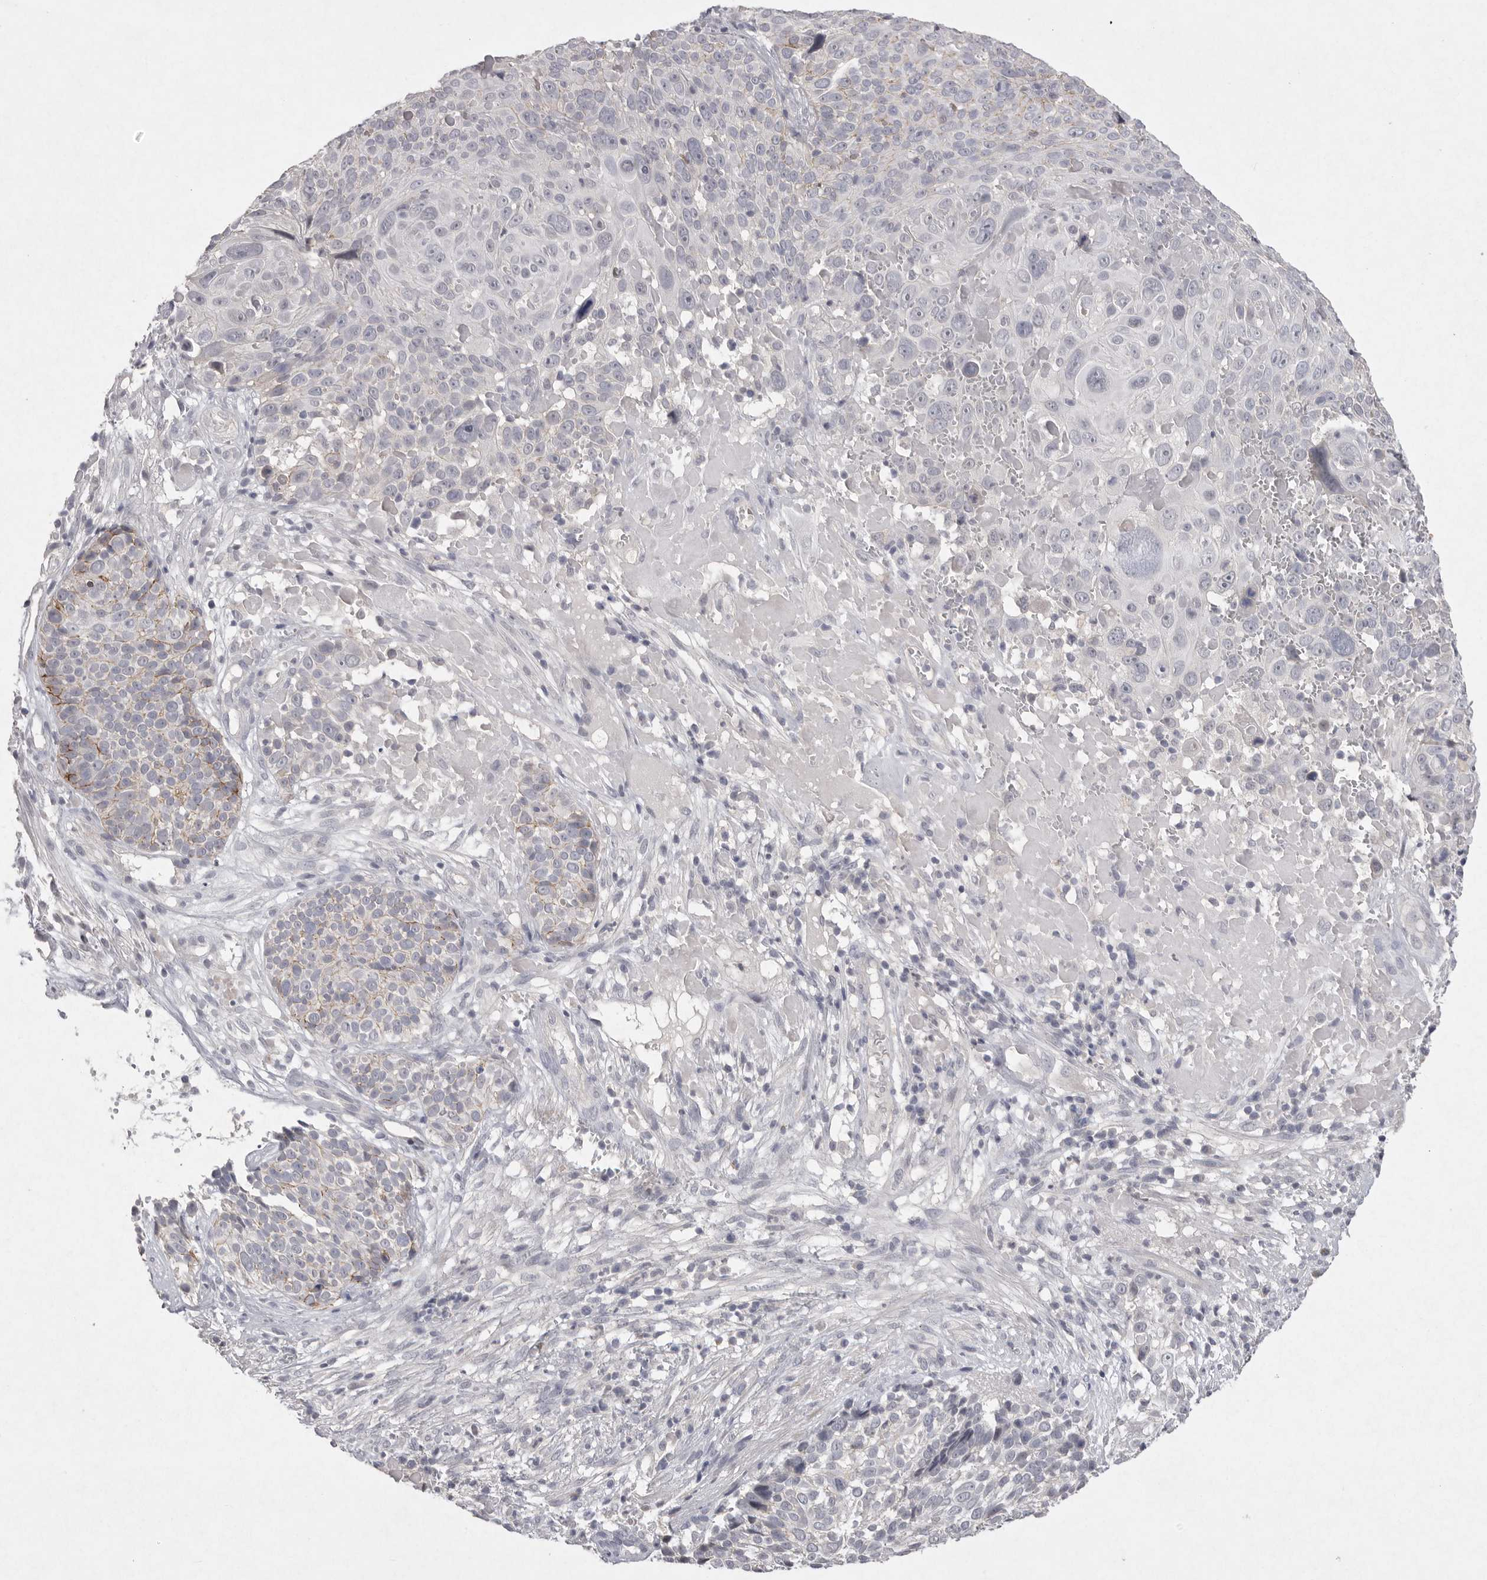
{"staining": {"intensity": "negative", "quantity": "none", "location": "none"}, "tissue": "cervical cancer", "cell_type": "Tumor cells", "image_type": "cancer", "snomed": [{"axis": "morphology", "description": "Squamous cell carcinoma, NOS"}, {"axis": "topography", "description": "Cervix"}], "caption": "The histopathology image shows no significant expression in tumor cells of cervical squamous cell carcinoma.", "gene": "VANGL2", "patient": {"sex": "female", "age": 74}}